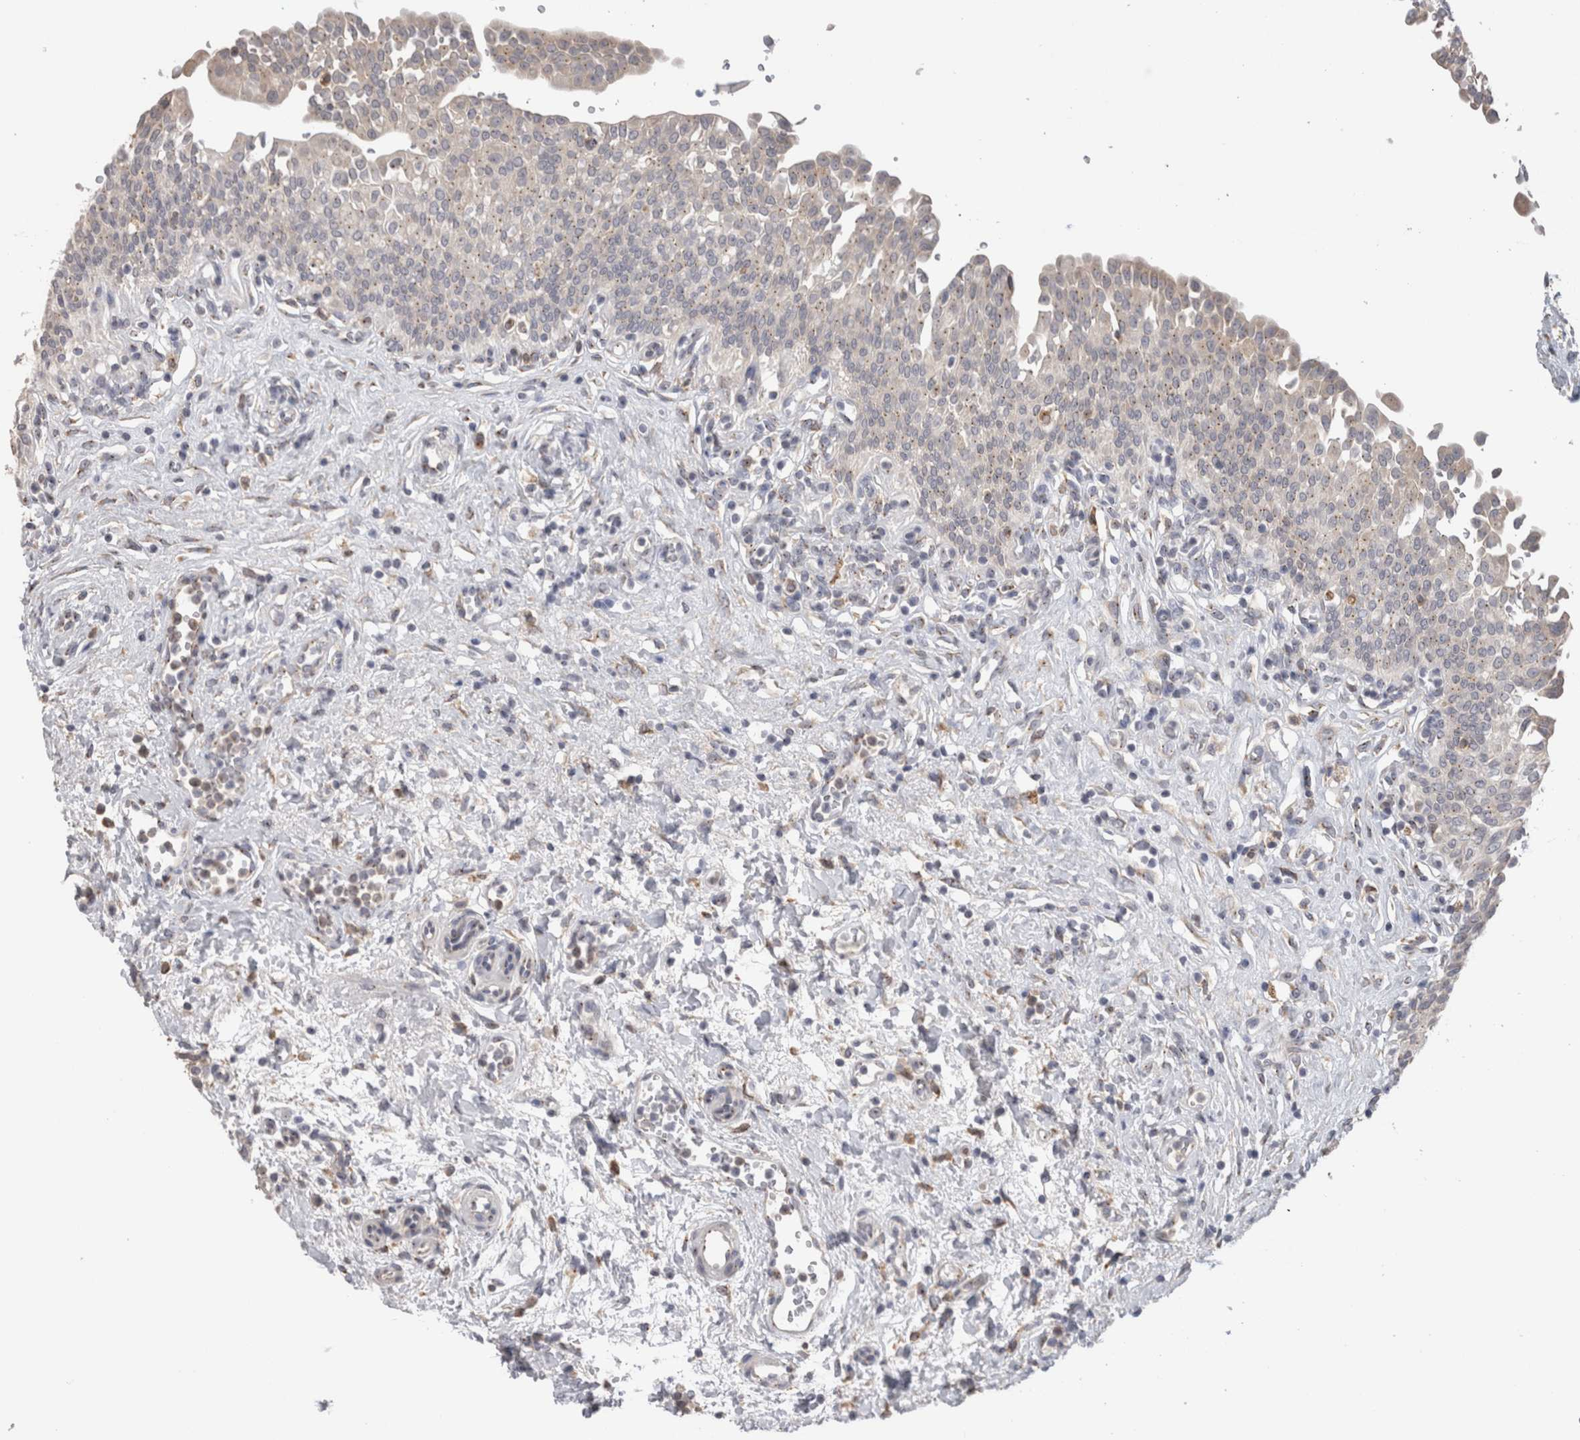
{"staining": {"intensity": "weak", "quantity": "25%-75%", "location": "cytoplasmic/membranous"}, "tissue": "urinary bladder", "cell_type": "Urothelial cells", "image_type": "normal", "snomed": [{"axis": "morphology", "description": "Urothelial carcinoma, High grade"}, {"axis": "topography", "description": "Urinary bladder"}], "caption": "Brown immunohistochemical staining in benign human urinary bladder reveals weak cytoplasmic/membranous expression in about 25%-75% of urothelial cells.", "gene": "ZNF341", "patient": {"sex": "male", "age": 46}}